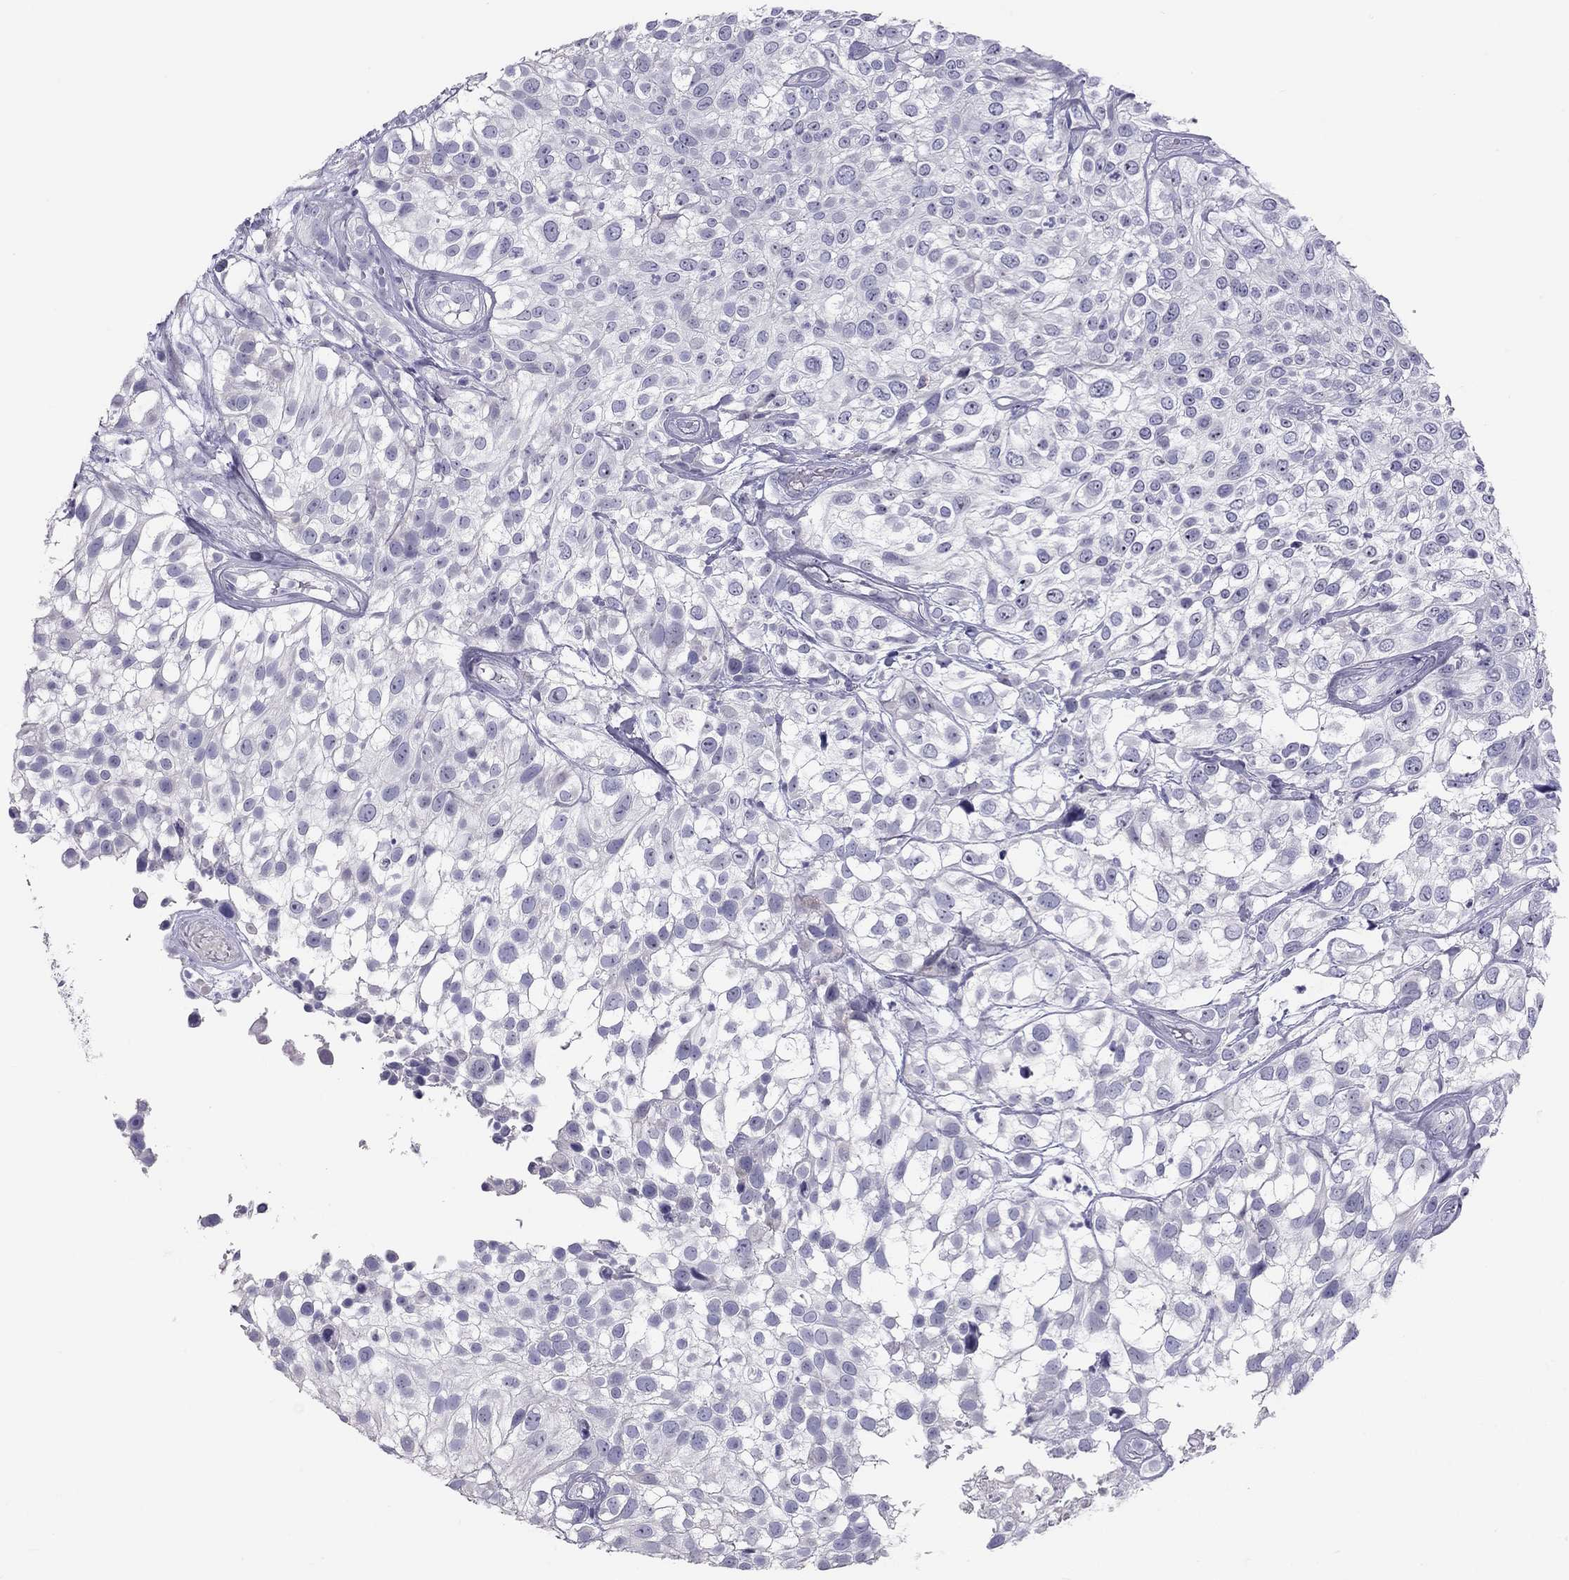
{"staining": {"intensity": "negative", "quantity": "none", "location": "none"}, "tissue": "urothelial cancer", "cell_type": "Tumor cells", "image_type": "cancer", "snomed": [{"axis": "morphology", "description": "Urothelial carcinoma, High grade"}, {"axis": "topography", "description": "Urinary bladder"}], "caption": "A high-resolution photomicrograph shows immunohistochemistry (IHC) staining of high-grade urothelial carcinoma, which exhibits no significant expression in tumor cells.", "gene": "IL17REL", "patient": {"sex": "male", "age": 56}}